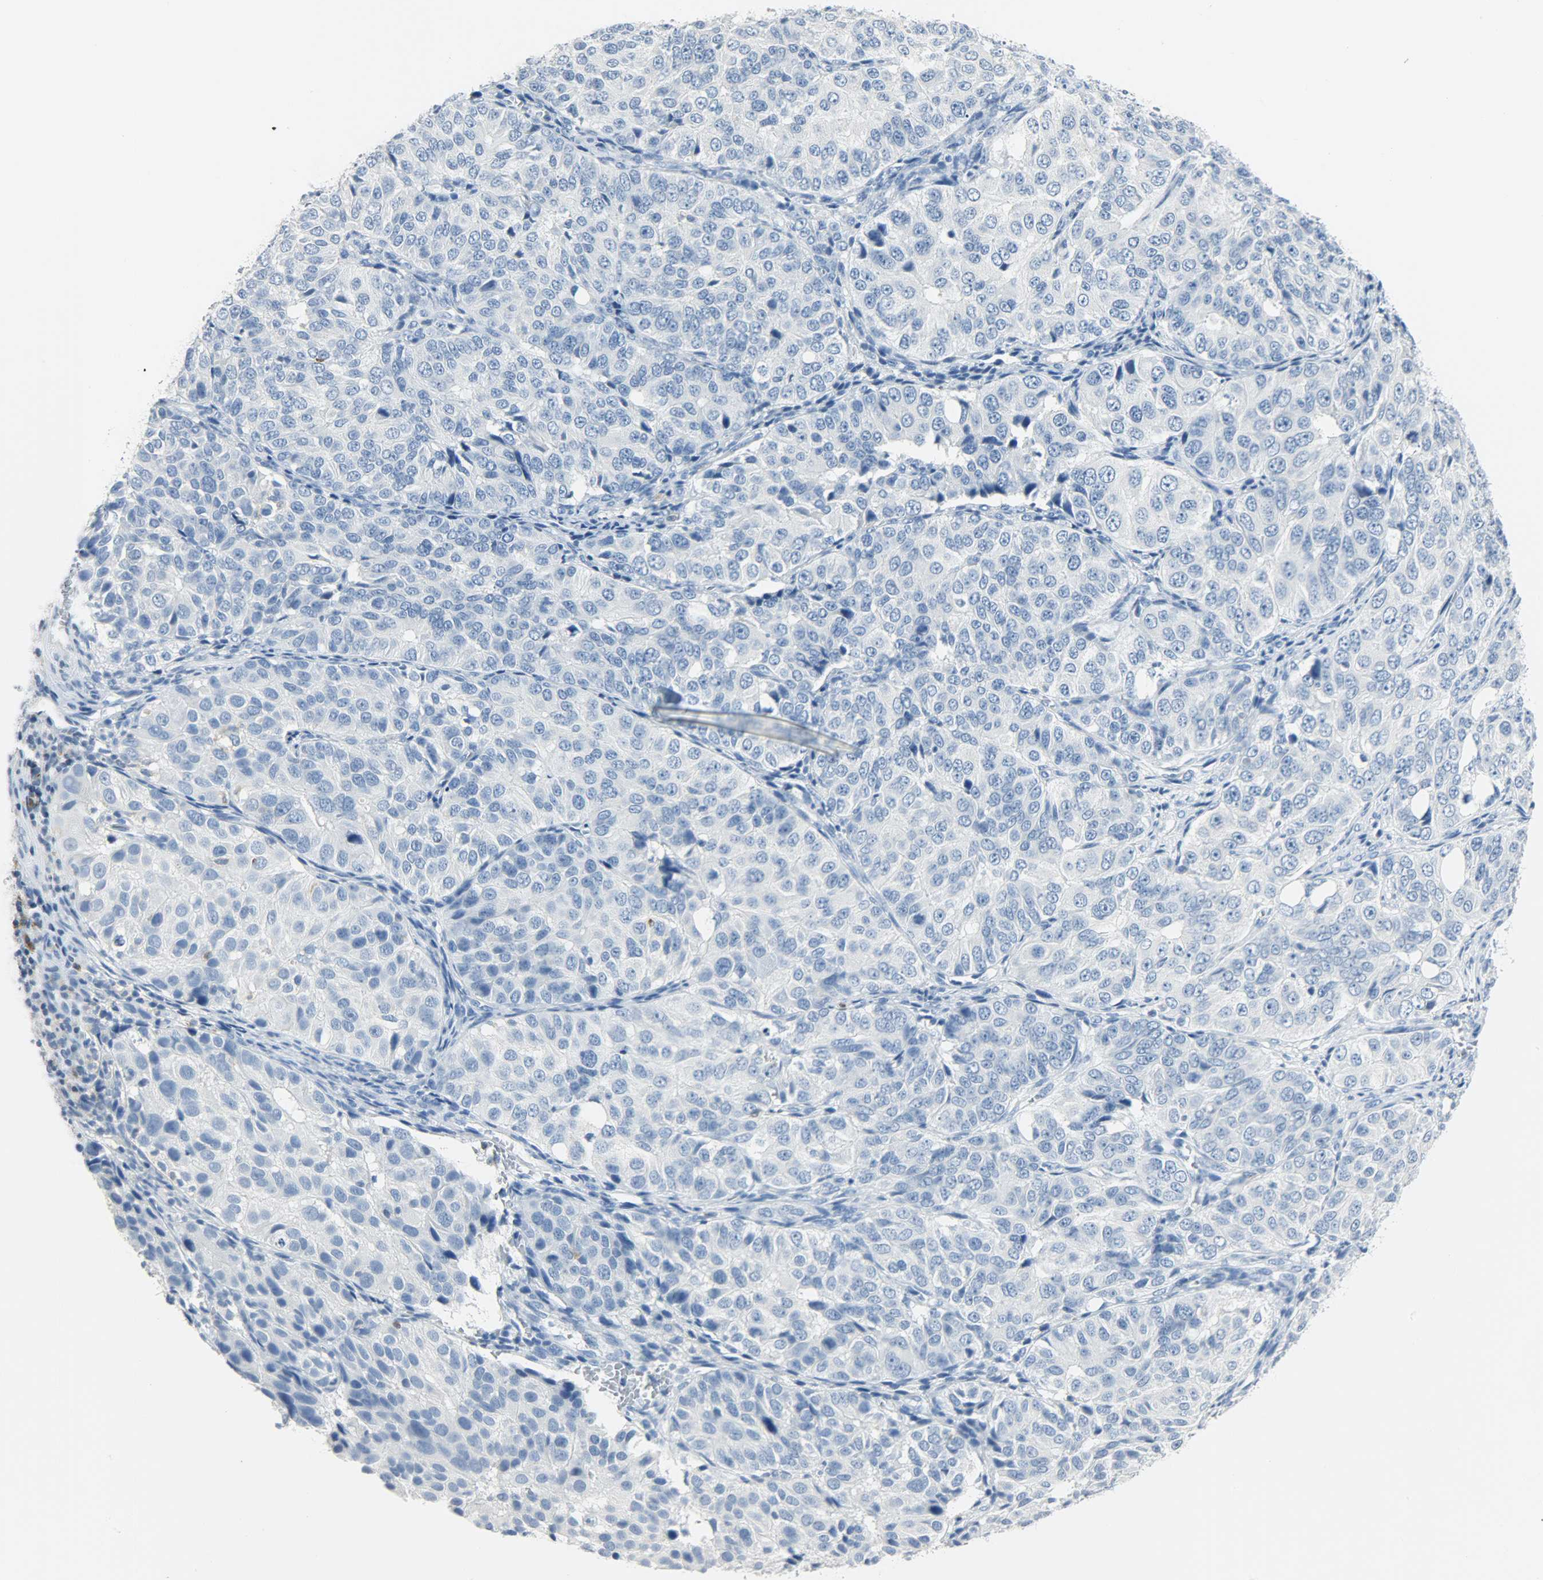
{"staining": {"intensity": "negative", "quantity": "none", "location": "none"}, "tissue": "ovarian cancer", "cell_type": "Tumor cells", "image_type": "cancer", "snomed": [{"axis": "morphology", "description": "Carcinoma, endometroid"}, {"axis": "topography", "description": "Ovary"}], "caption": "An image of ovarian cancer (endometroid carcinoma) stained for a protein demonstrates no brown staining in tumor cells. Nuclei are stained in blue.", "gene": "PTPN6", "patient": {"sex": "female", "age": 51}}